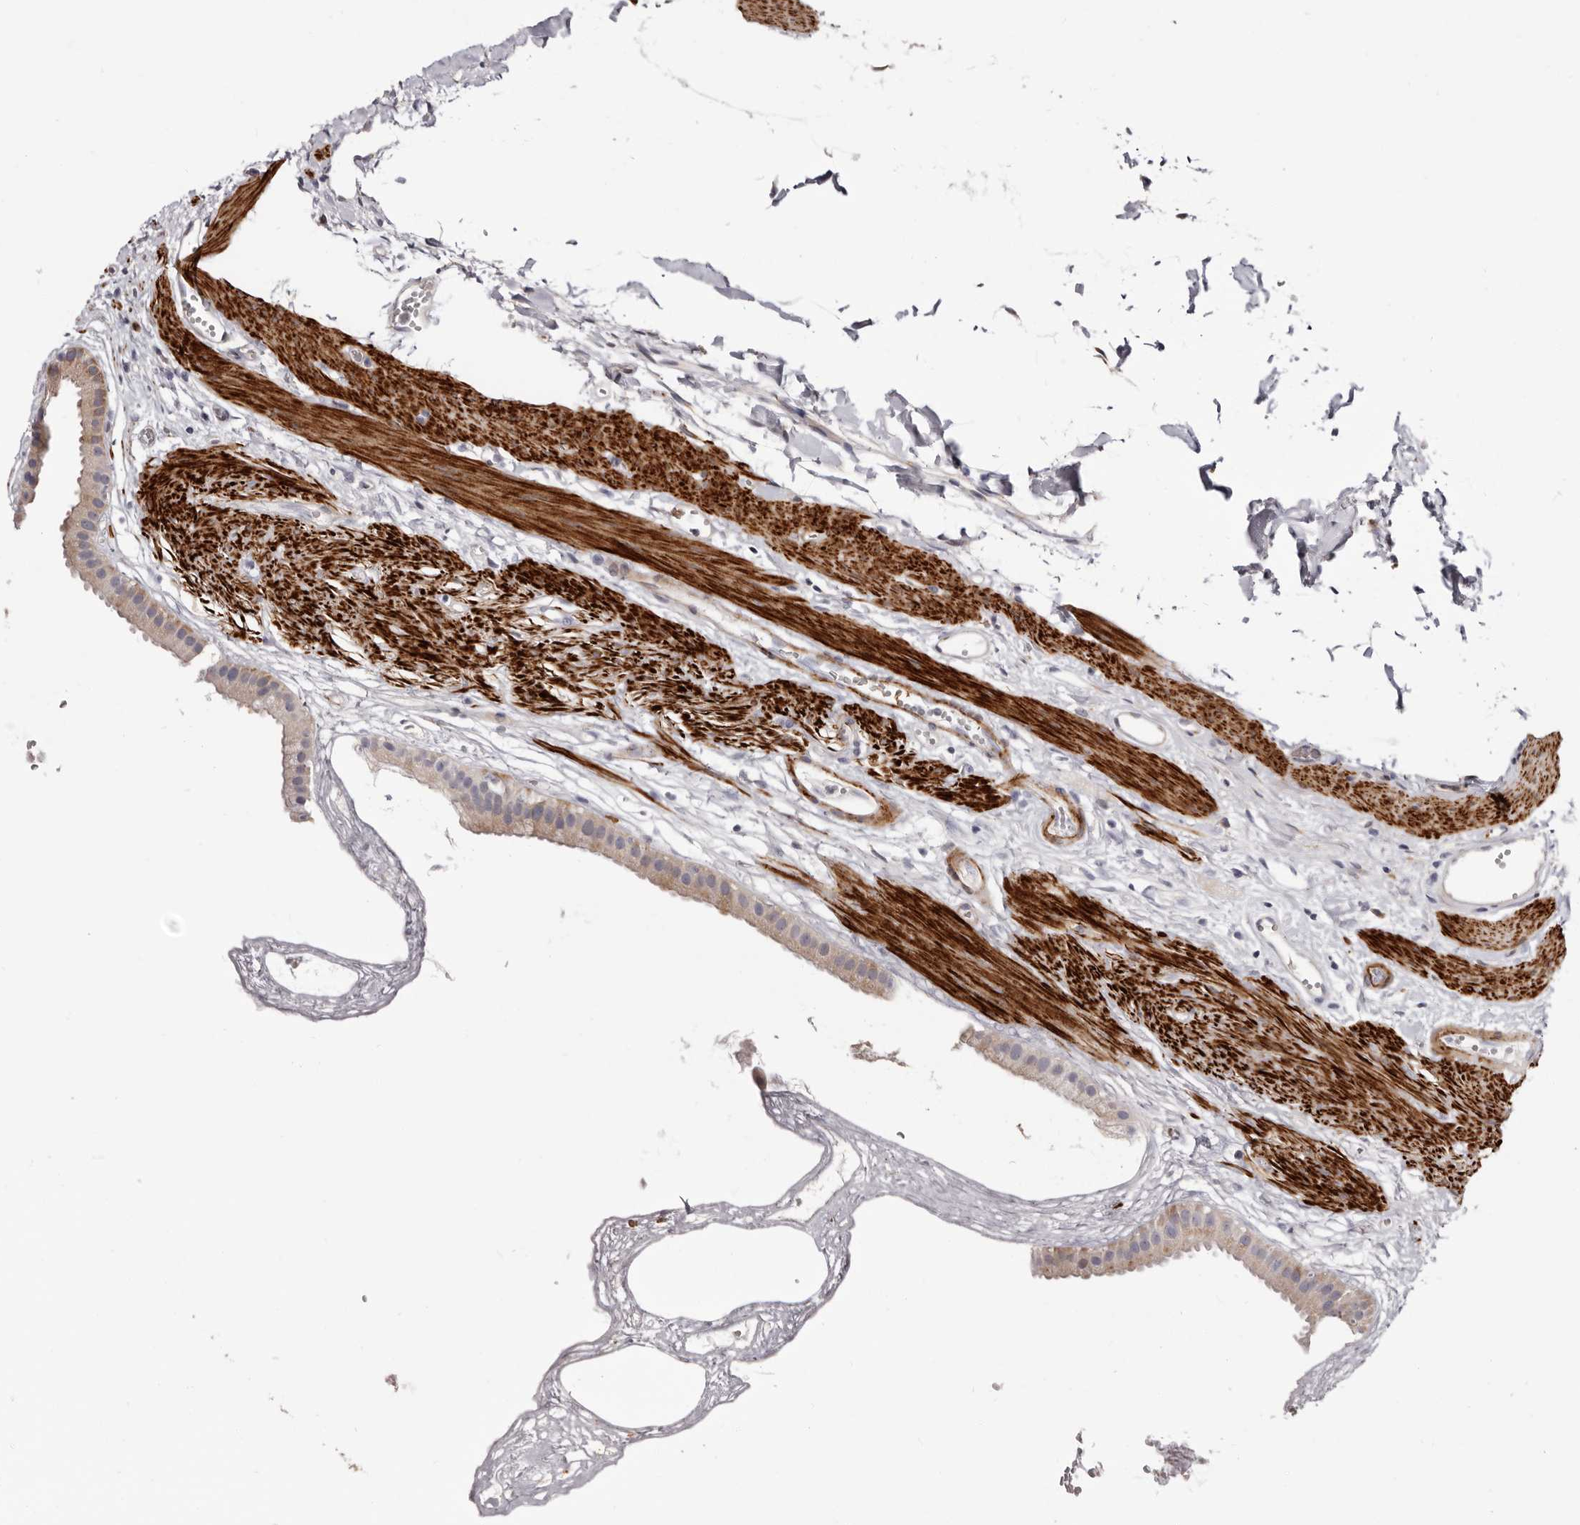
{"staining": {"intensity": "moderate", "quantity": "25%-75%", "location": "cytoplasmic/membranous"}, "tissue": "gallbladder", "cell_type": "Glandular cells", "image_type": "normal", "snomed": [{"axis": "morphology", "description": "Normal tissue, NOS"}, {"axis": "topography", "description": "Gallbladder"}], "caption": "This micrograph exhibits unremarkable gallbladder stained with immunohistochemistry (IHC) to label a protein in brown. The cytoplasmic/membranous of glandular cells show moderate positivity for the protein. Nuclei are counter-stained blue.", "gene": "AIDA", "patient": {"sex": "female", "age": 64}}